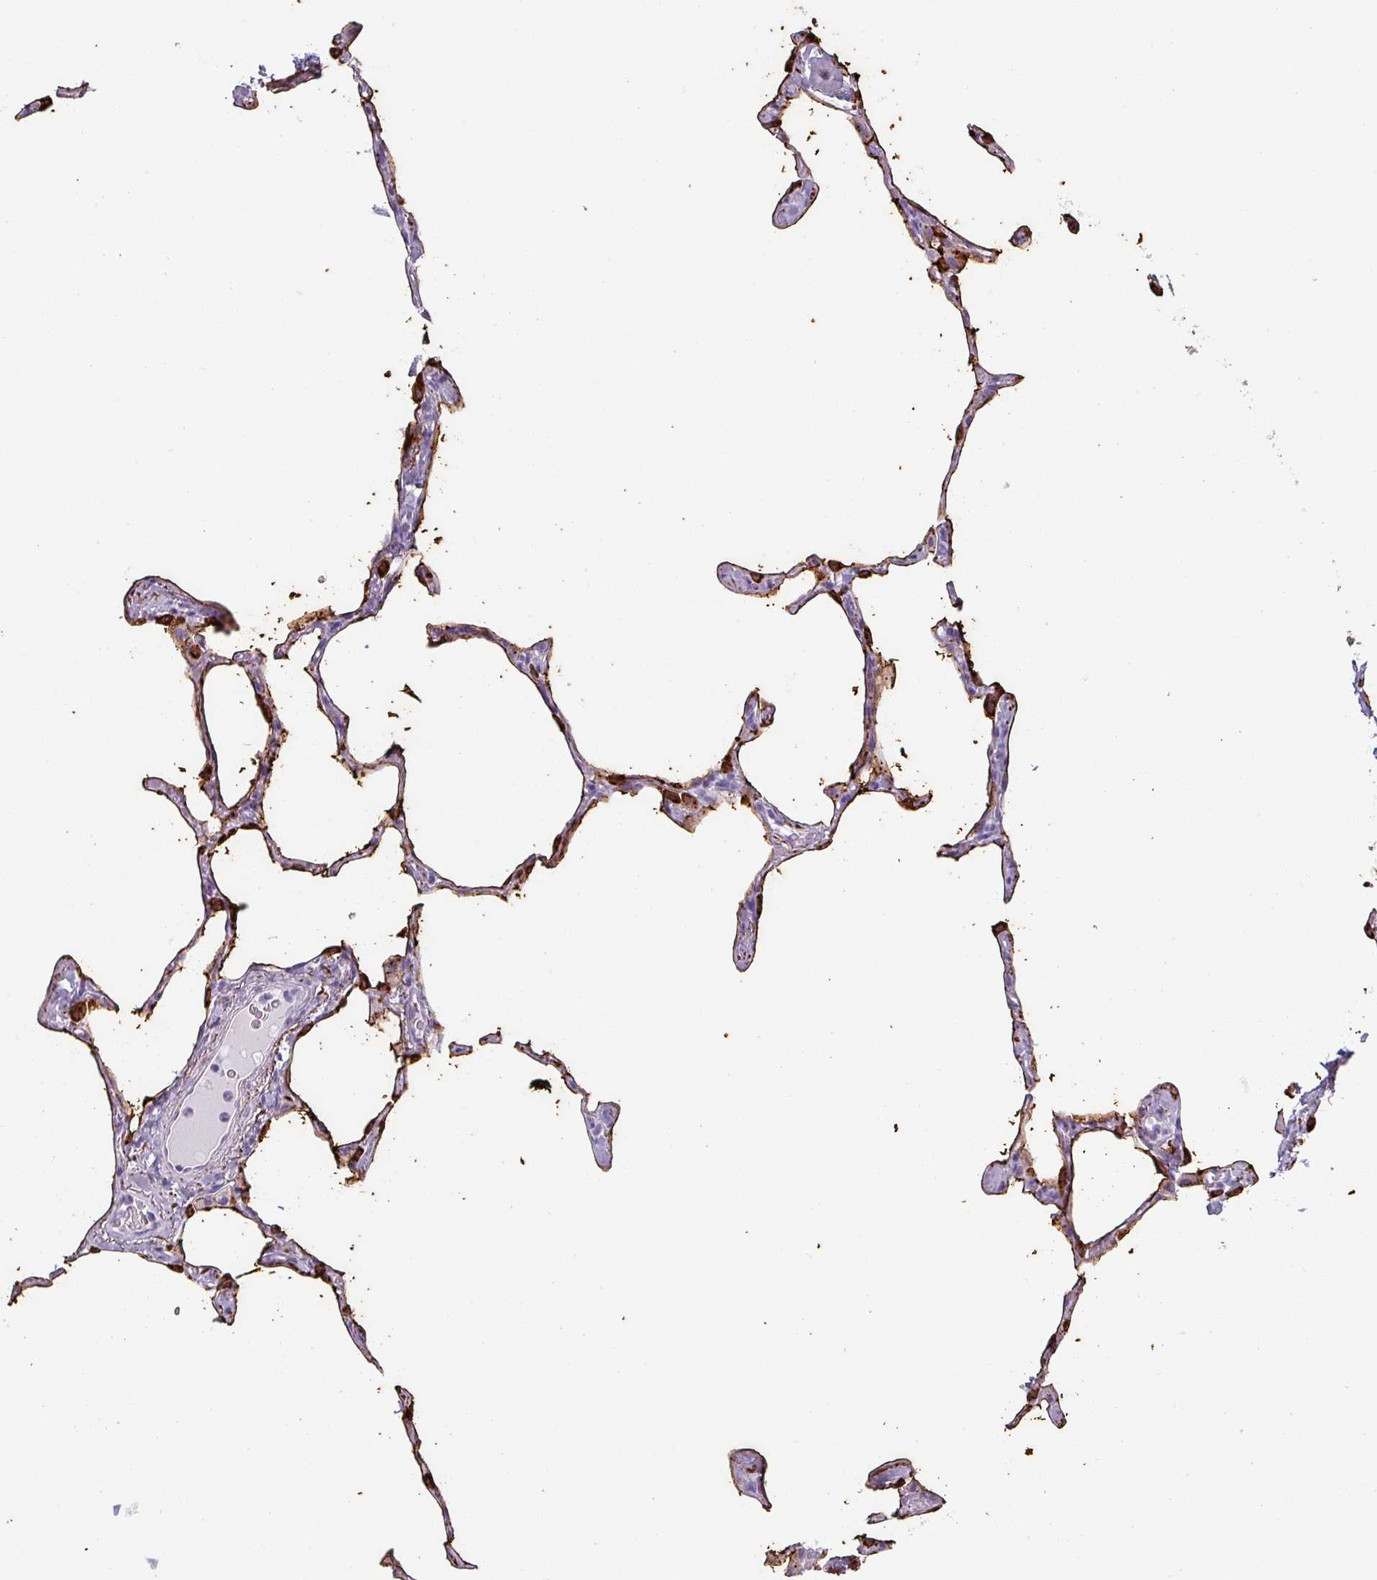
{"staining": {"intensity": "strong", "quantity": "25%-75%", "location": "cytoplasmic/membranous"}, "tissue": "lung", "cell_type": "Alveolar cells", "image_type": "normal", "snomed": [{"axis": "morphology", "description": "Normal tissue, NOS"}, {"axis": "topography", "description": "Lung"}], "caption": "Immunohistochemical staining of normal lung shows high levels of strong cytoplasmic/membranous staining in approximately 25%-75% of alveolar cells. (Brightfield microscopy of DAB IHC at high magnification).", "gene": "SFTPA1", "patient": {"sex": "male", "age": 65}}